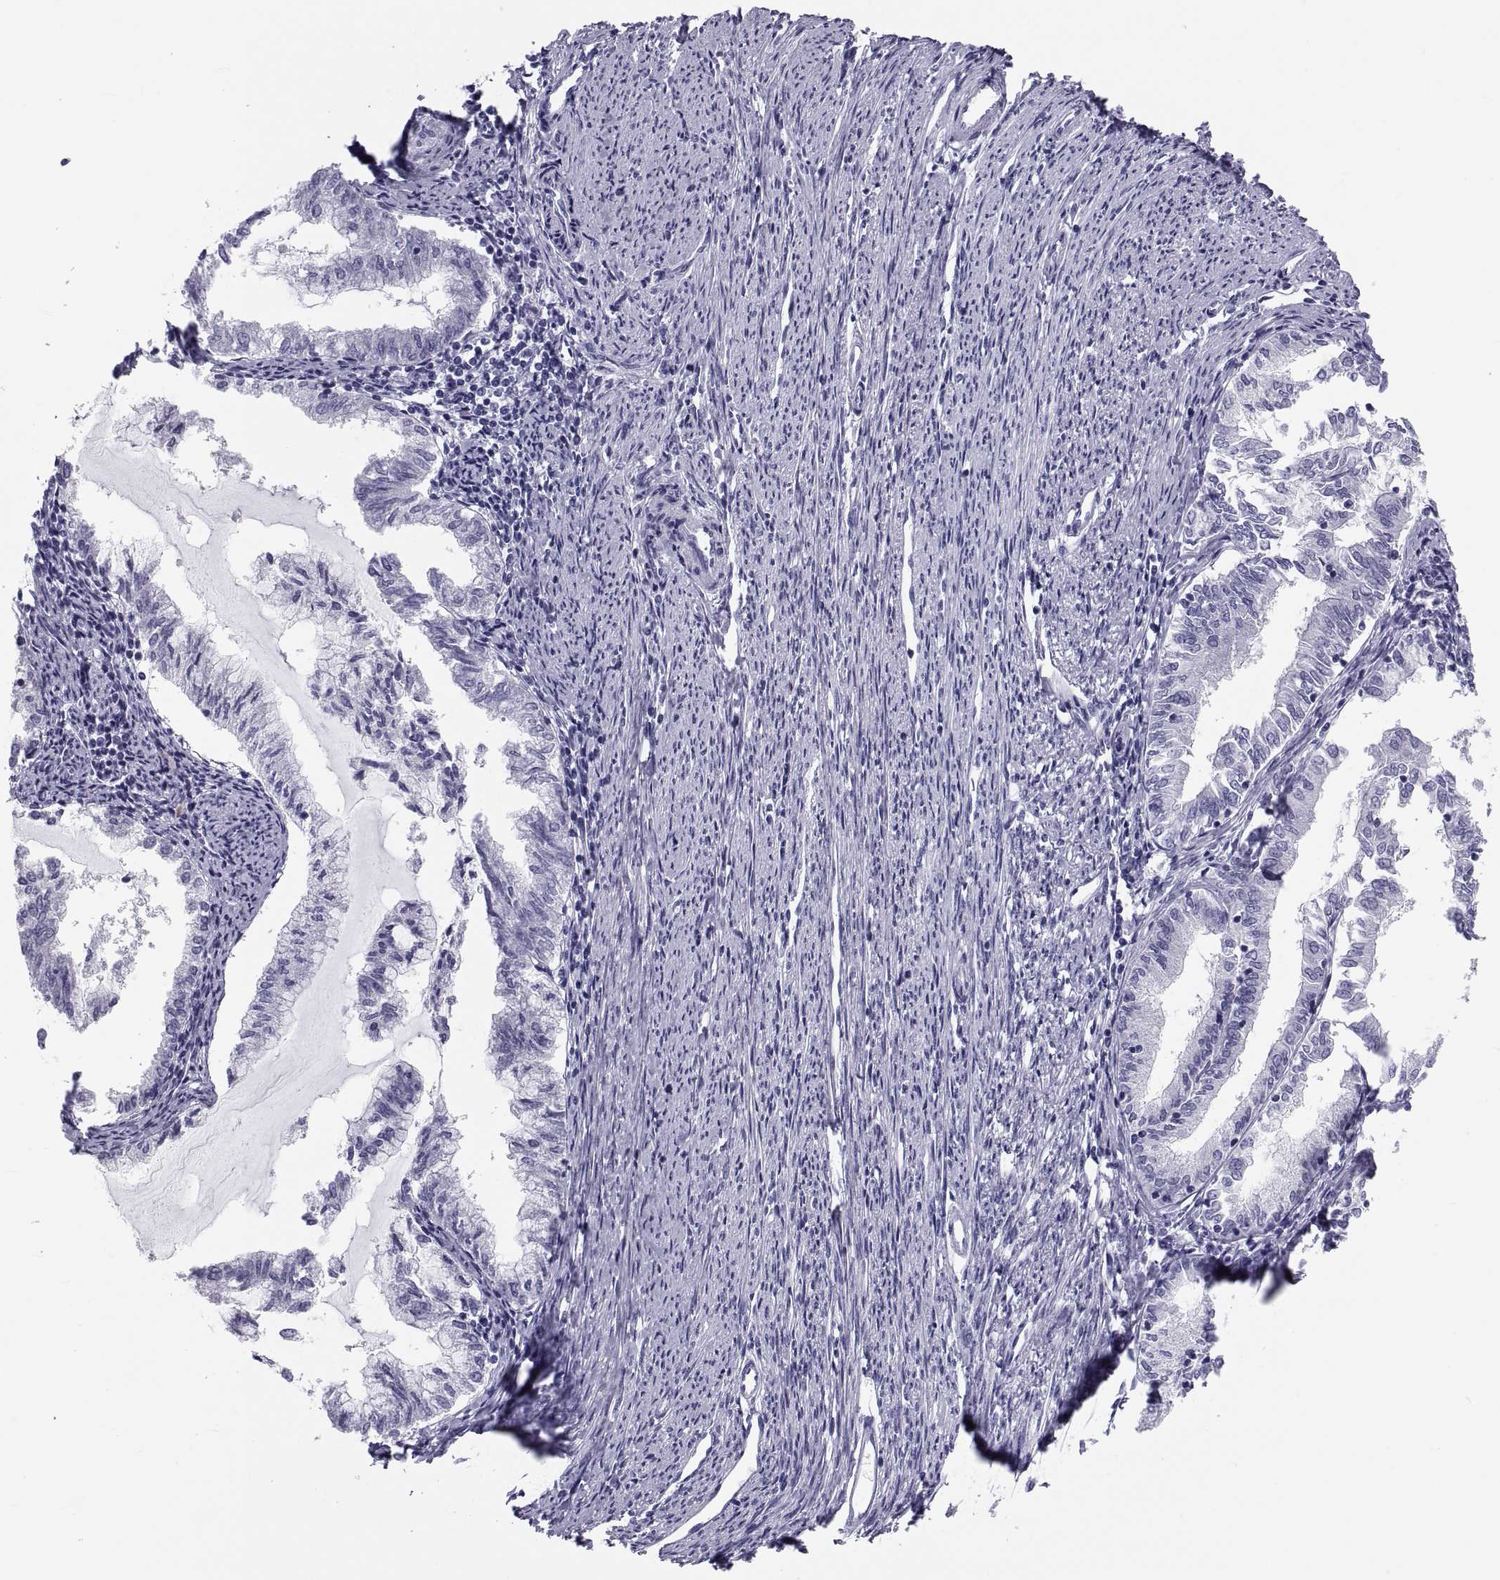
{"staining": {"intensity": "negative", "quantity": "none", "location": "none"}, "tissue": "endometrial cancer", "cell_type": "Tumor cells", "image_type": "cancer", "snomed": [{"axis": "morphology", "description": "Adenocarcinoma, NOS"}, {"axis": "topography", "description": "Endometrium"}], "caption": "This photomicrograph is of adenocarcinoma (endometrial) stained with immunohistochemistry (IHC) to label a protein in brown with the nuclei are counter-stained blue. There is no expression in tumor cells.", "gene": "DEFB129", "patient": {"sex": "female", "age": 79}}